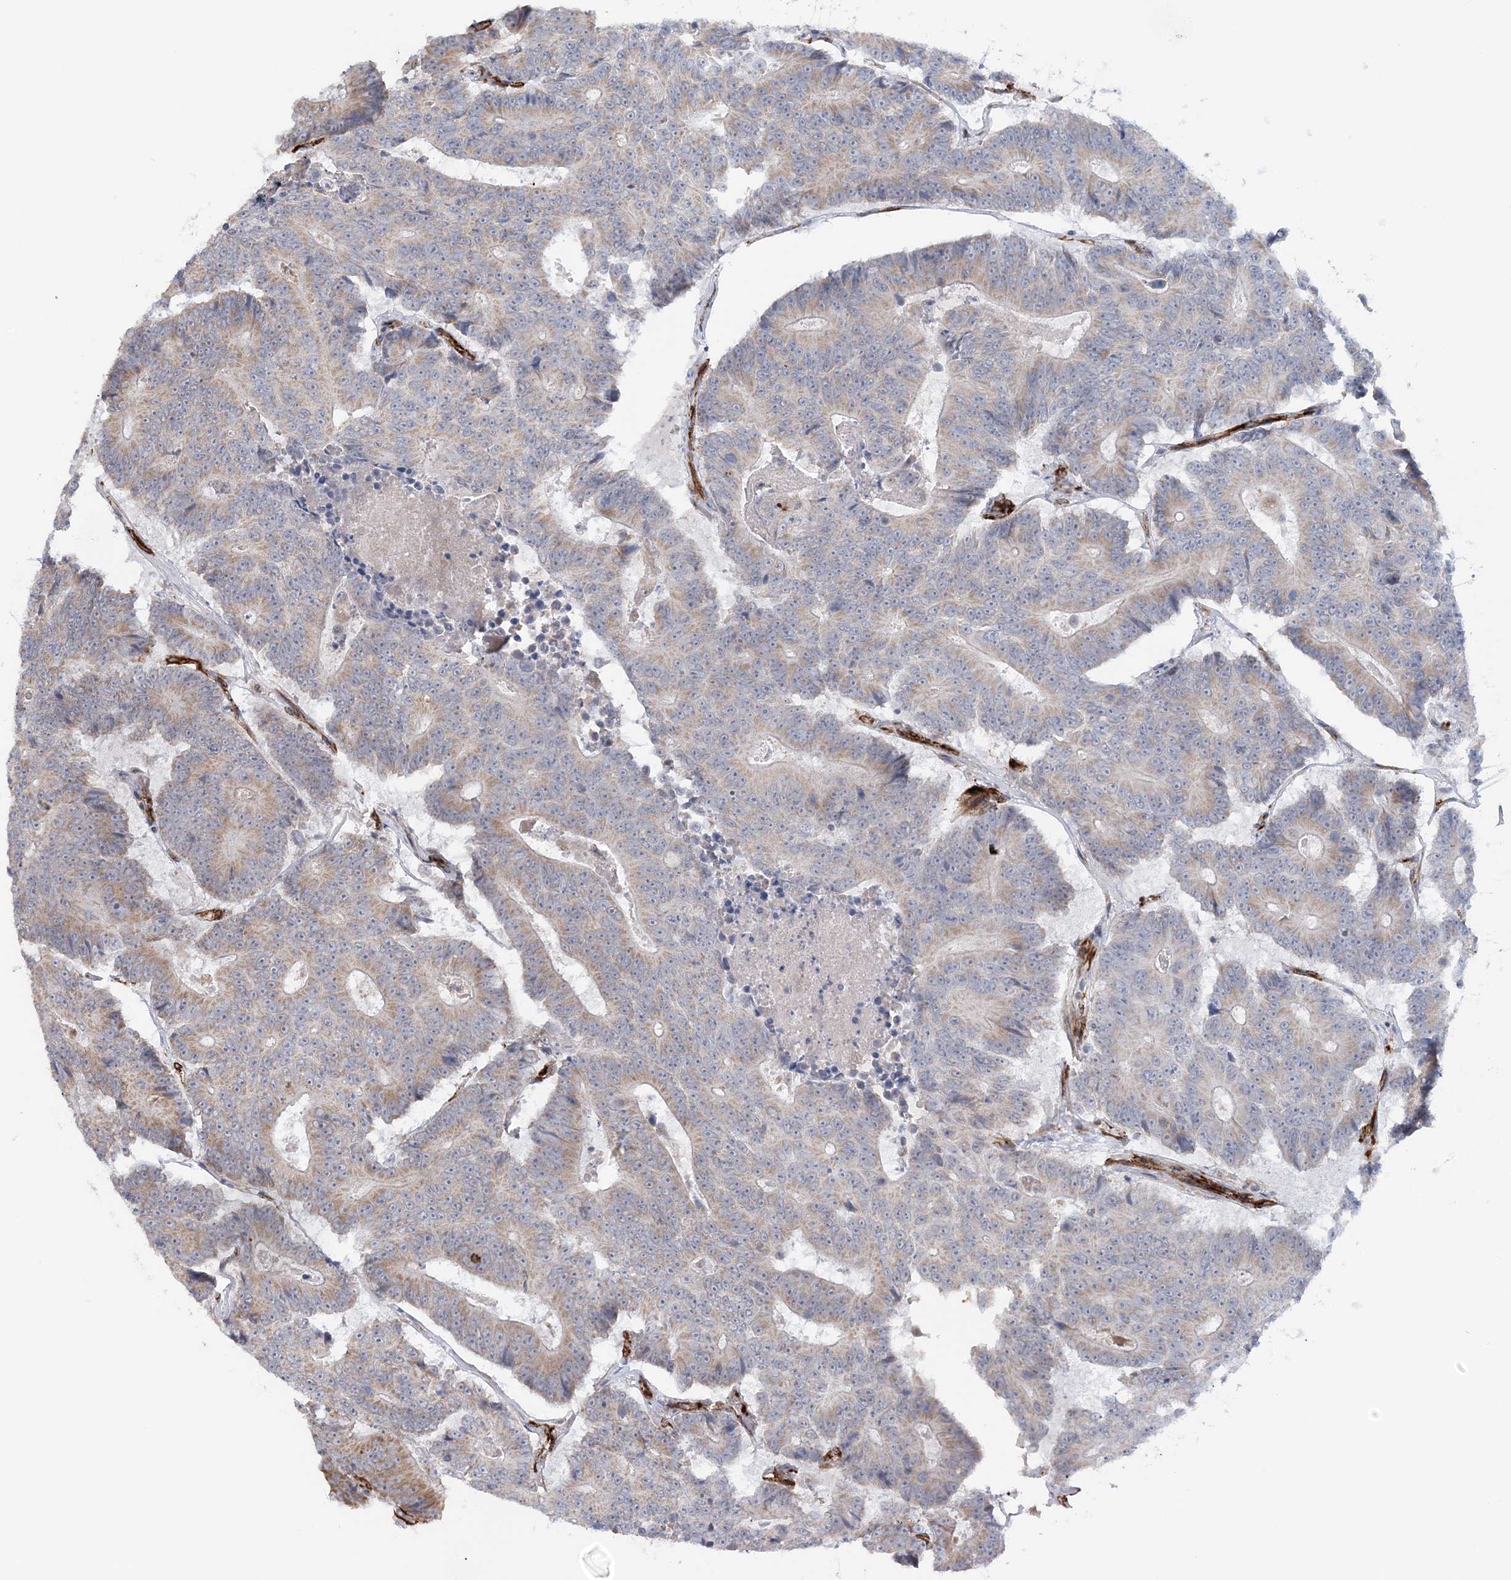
{"staining": {"intensity": "weak", "quantity": "<25%", "location": "cytoplasmic/membranous"}, "tissue": "colorectal cancer", "cell_type": "Tumor cells", "image_type": "cancer", "snomed": [{"axis": "morphology", "description": "Adenocarcinoma, NOS"}, {"axis": "topography", "description": "Colon"}], "caption": "An immunohistochemistry micrograph of colorectal cancer is shown. There is no staining in tumor cells of colorectal cancer.", "gene": "AFAP1L2", "patient": {"sex": "male", "age": 83}}